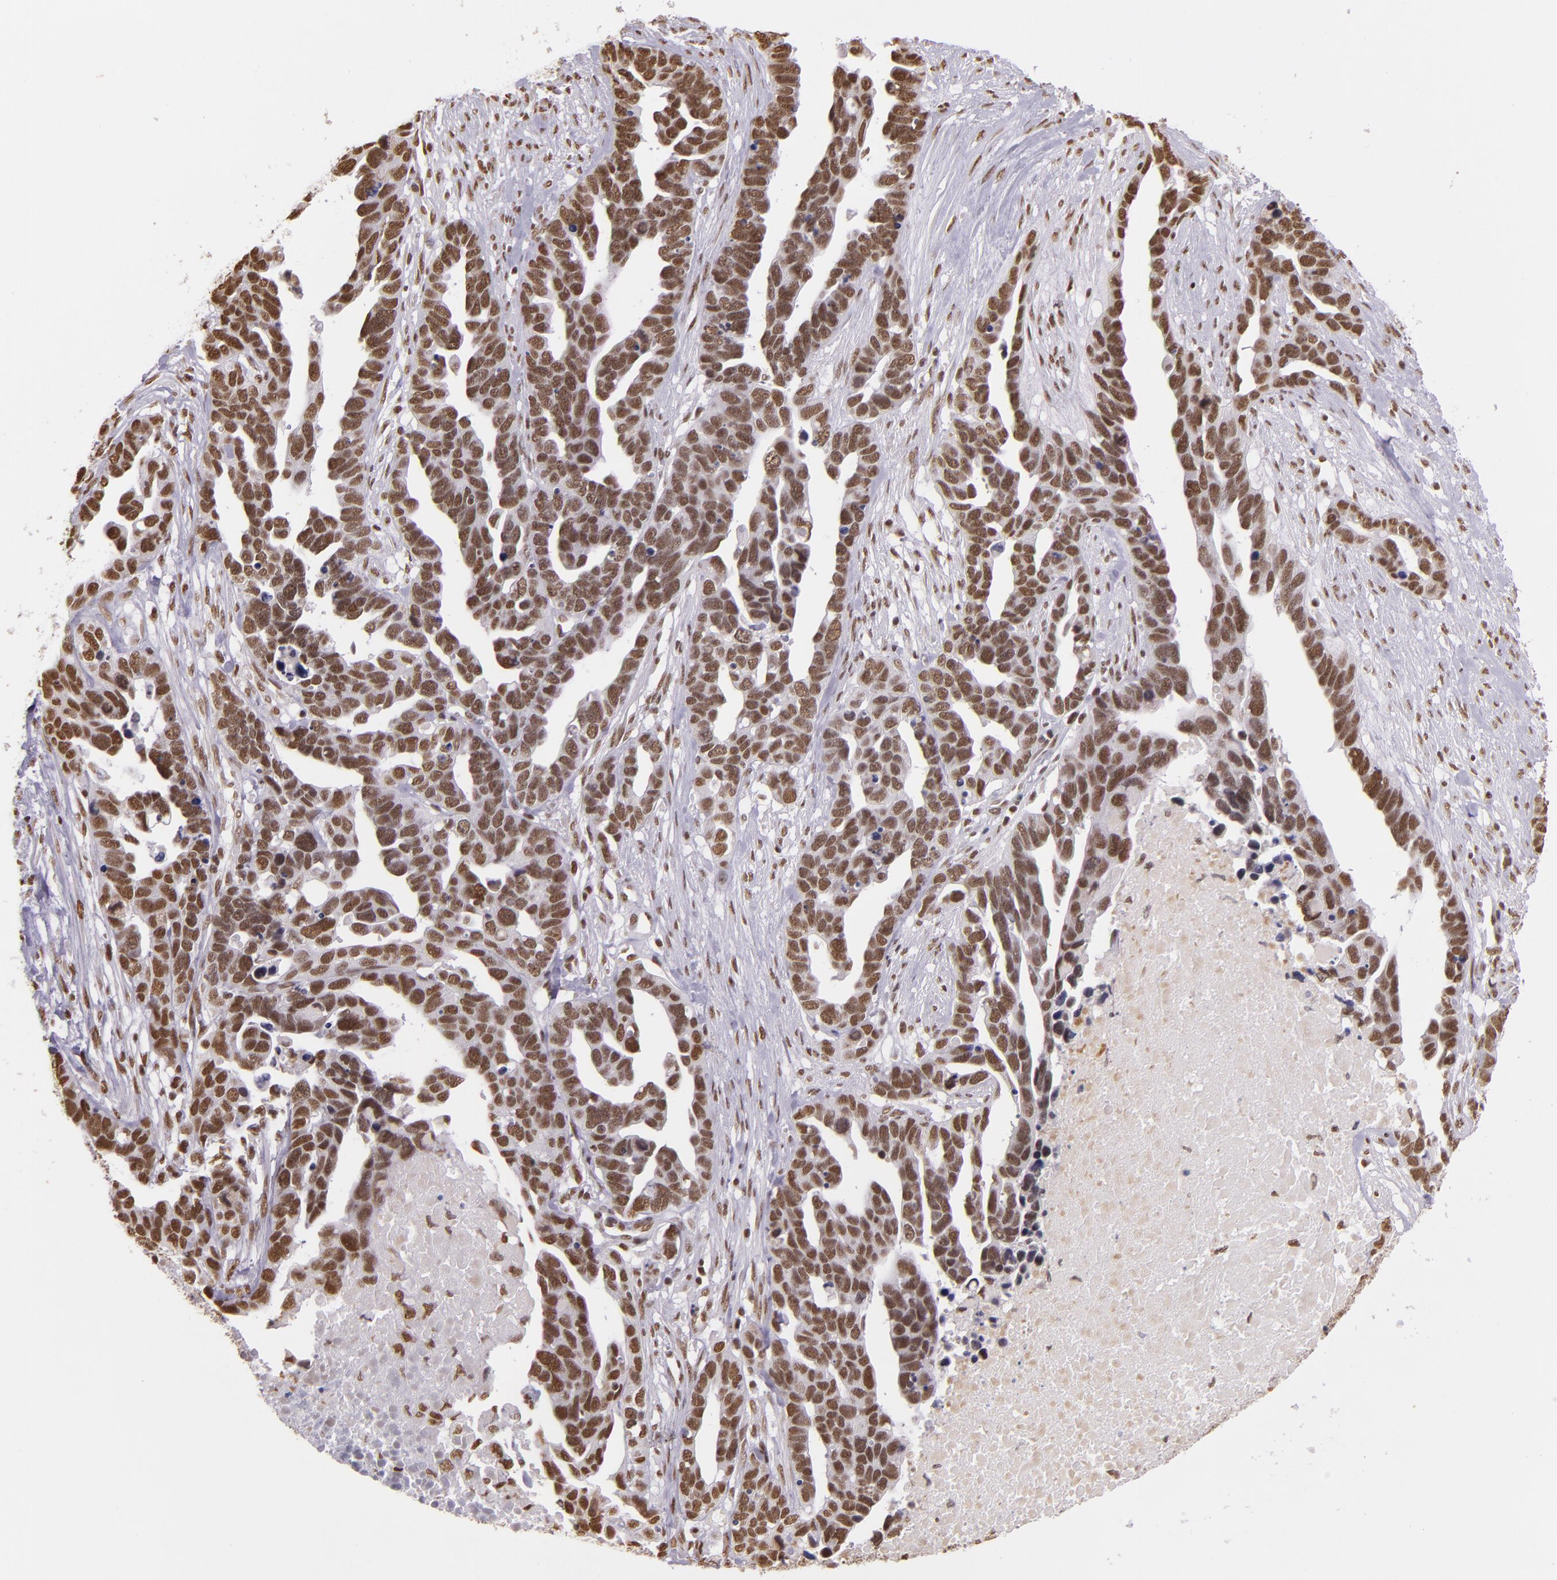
{"staining": {"intensity": "strong", "quantity": ">75%", "location": "nuclear"}, "tissue": "ovarian cancer", "cell_type": "Tumor cells", "image_type": "cancer", "snomed": [{"axis": "morphology", "description": "Cystadenocarcinoma, serous, NOS"}, {"axis": "topography", "description": "Ovary"}], "caption": "DAB (3,3'-diaminobenzidine) immunohistochemical staining of human ovarian serous cystadenocarcinoma reveals strong nuclear protein positivity in approximately >75% of tumor cells. (brown staining indicates protein expression, while blue staining denotes nuclei).", "gene": "USF1", "patient": {"sex": "female", "age": 54}}